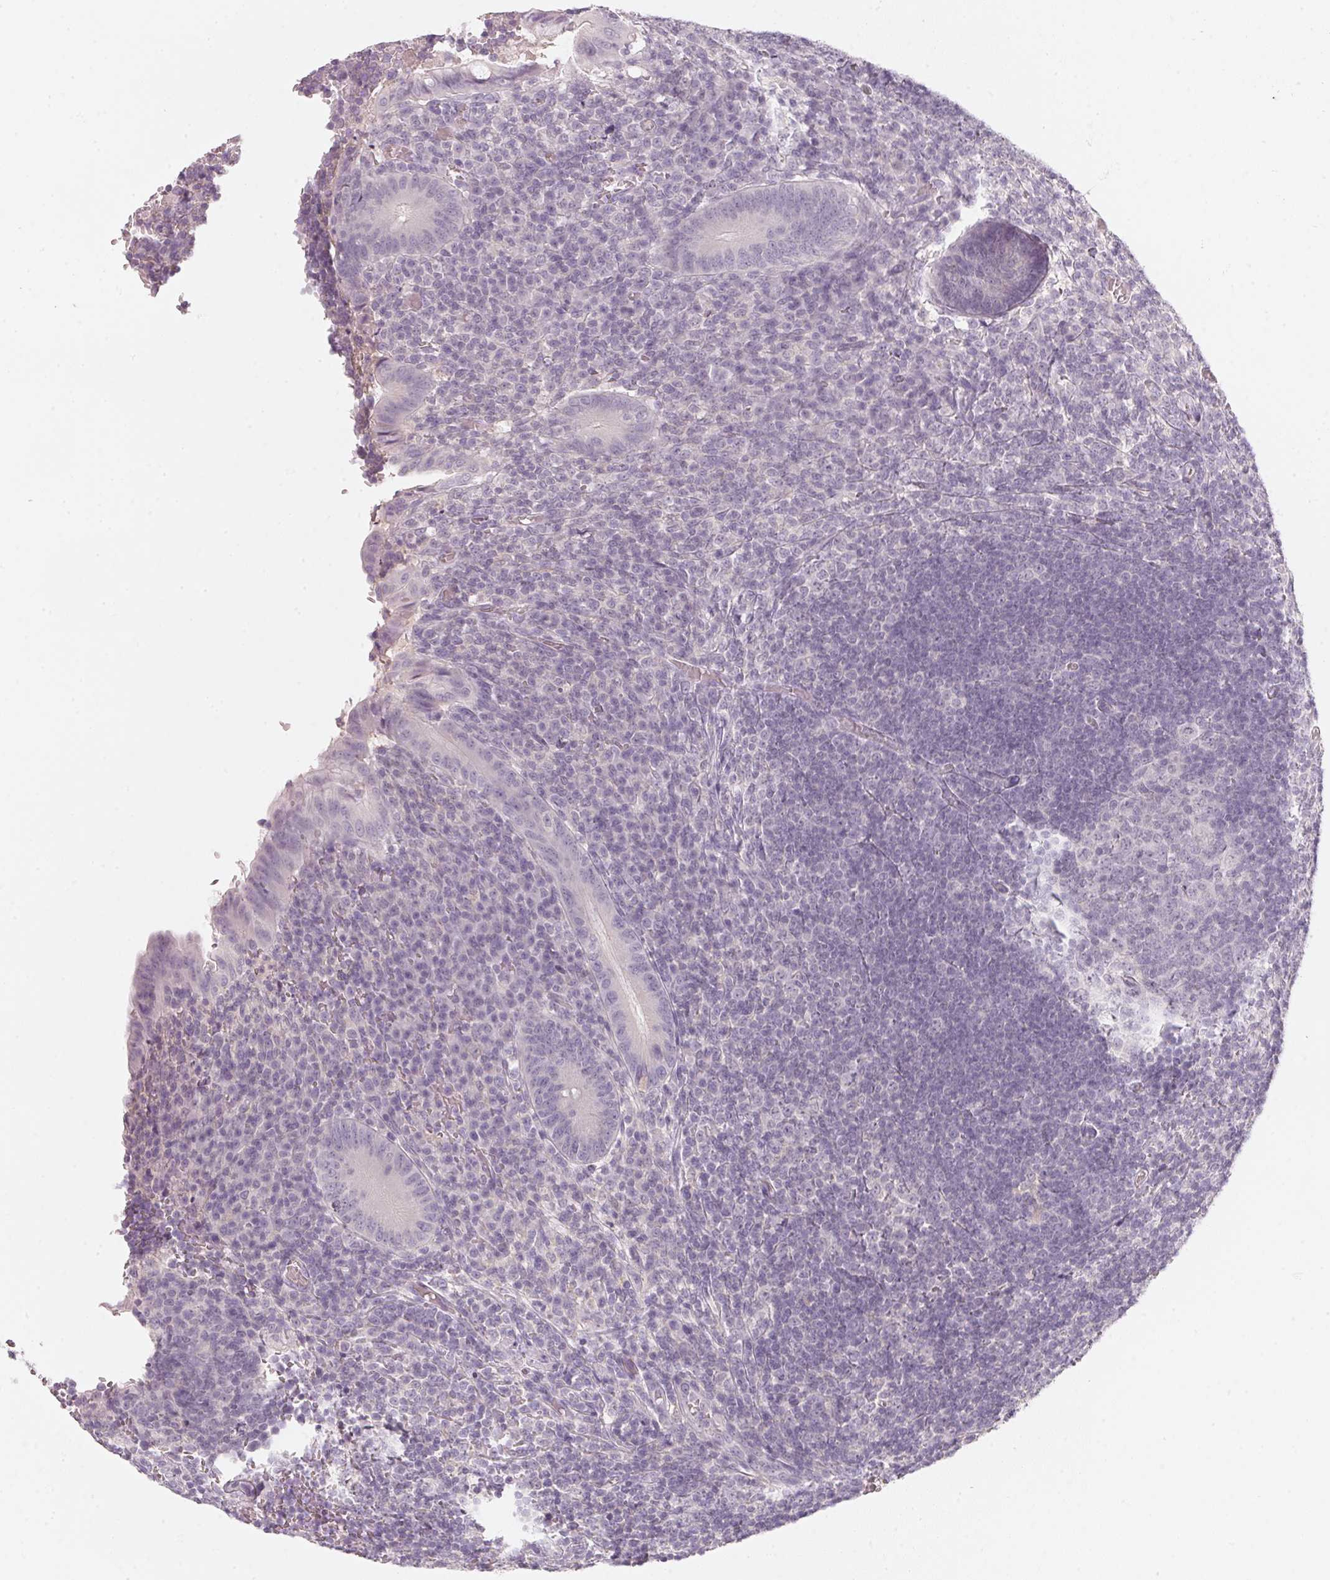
{"staining": {"intensity": "negative", "quantity": "none", "location": "none"}, "tissue": "appendix", "cell_type": "Glandular cells", "image_type": "normal", "snomed": [{"axis": "morphology", "description": "Normal tissue, NOS"}, {"axis": "topography", "description": "Appendix"}], "caption": "The immunohistochemistry (IHC) histopathology image has no significant expression in glandular cells of appendix.", "gene": "CFAP276", "patient": {"sex": "male", "age": 18}}